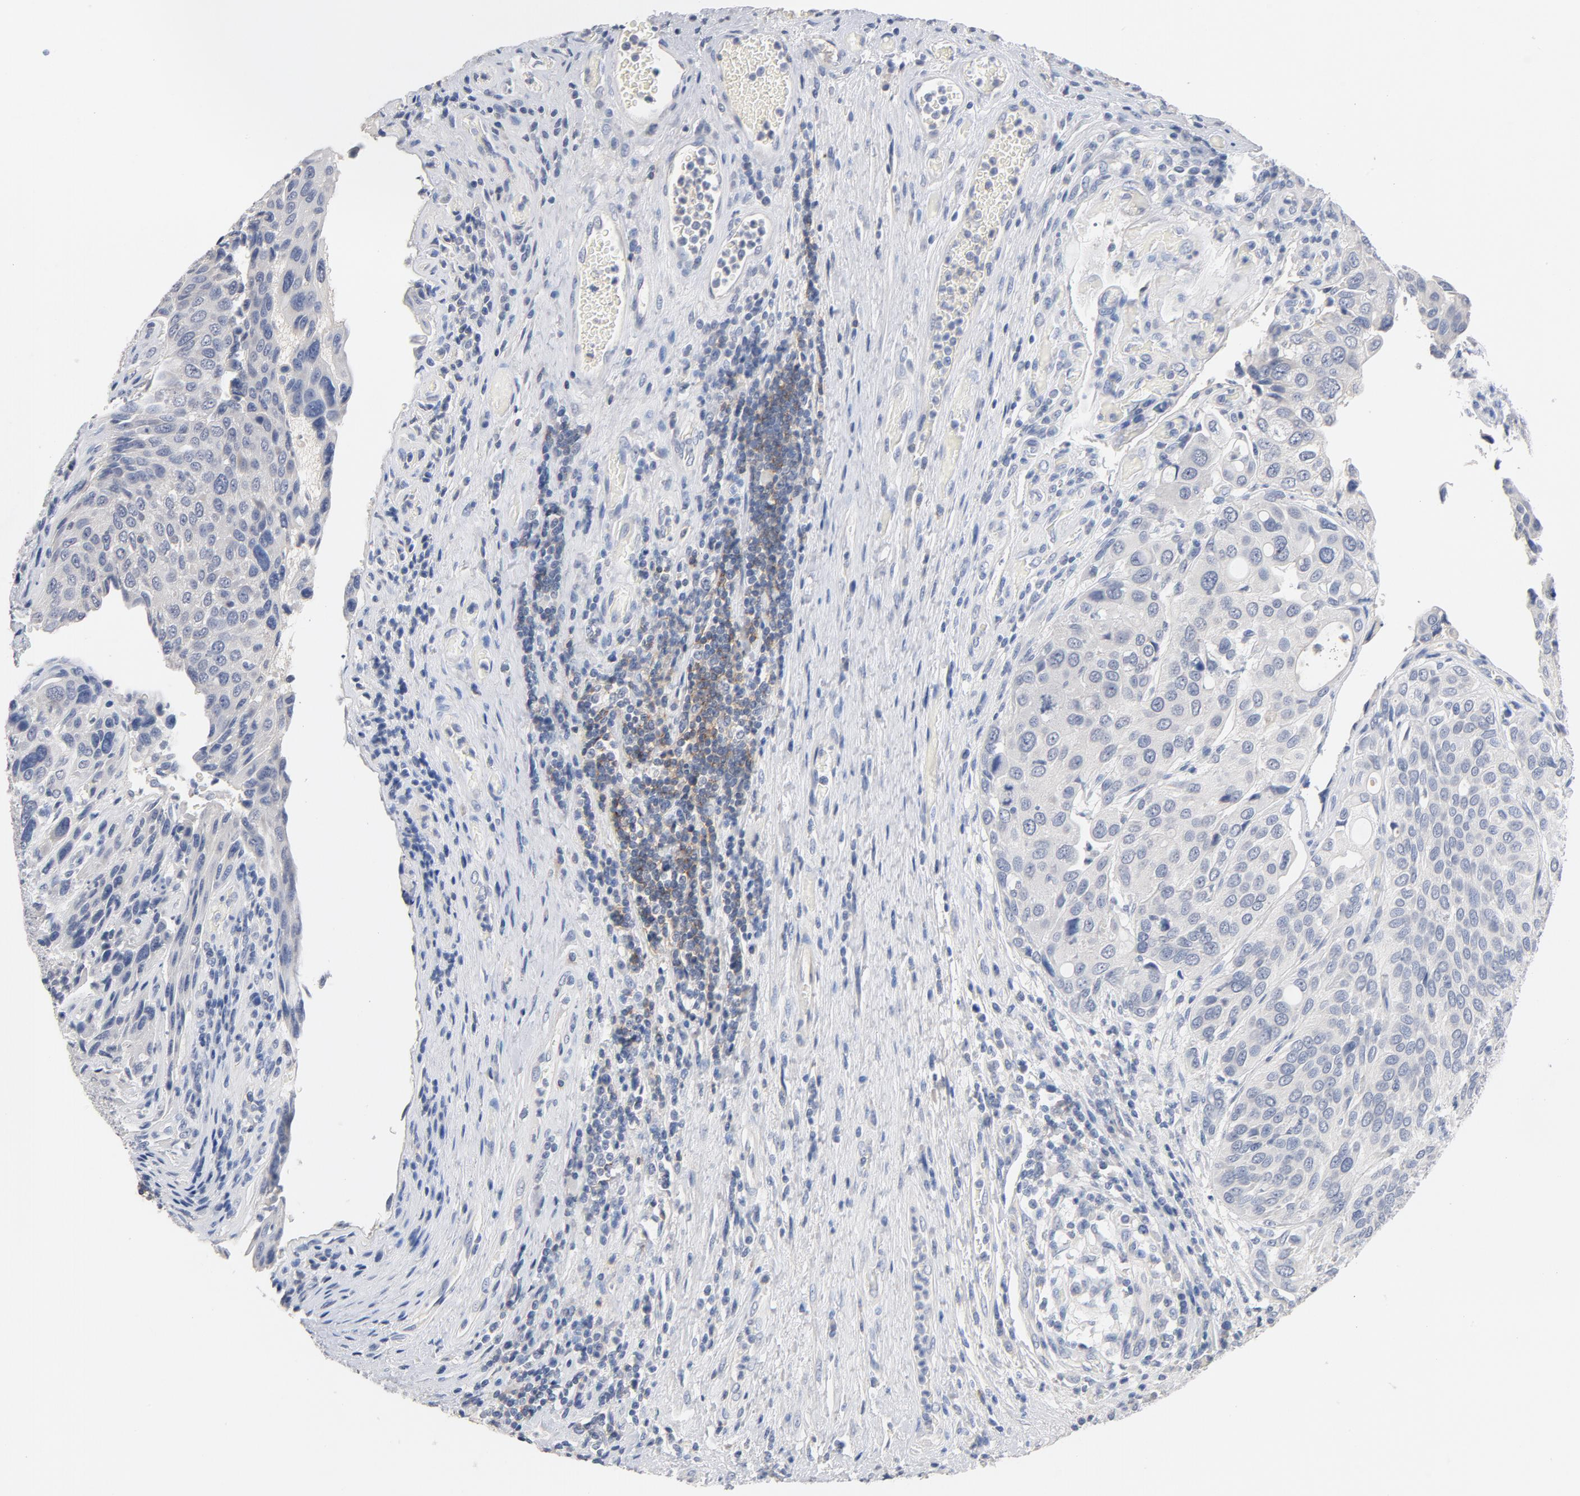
{"staining": {"intensity": "negative", "quantity": "none", "location": "none"}, "tissue": "urothelial cancer", "cell_type": "Tumor cells", "image_type": "cancer", "snomed": [{"axis": "morphology", "description": "Urothelial carcinoma, High grade"}, {"axis": "topography", "description": "Urinary bladder"}], "caption": "Histopathology image shows no significant protein expression in tumor cells of urothelial cancer.", "gene": "ZCCHC13", "patient": {"sex": "male", "age": 50}}